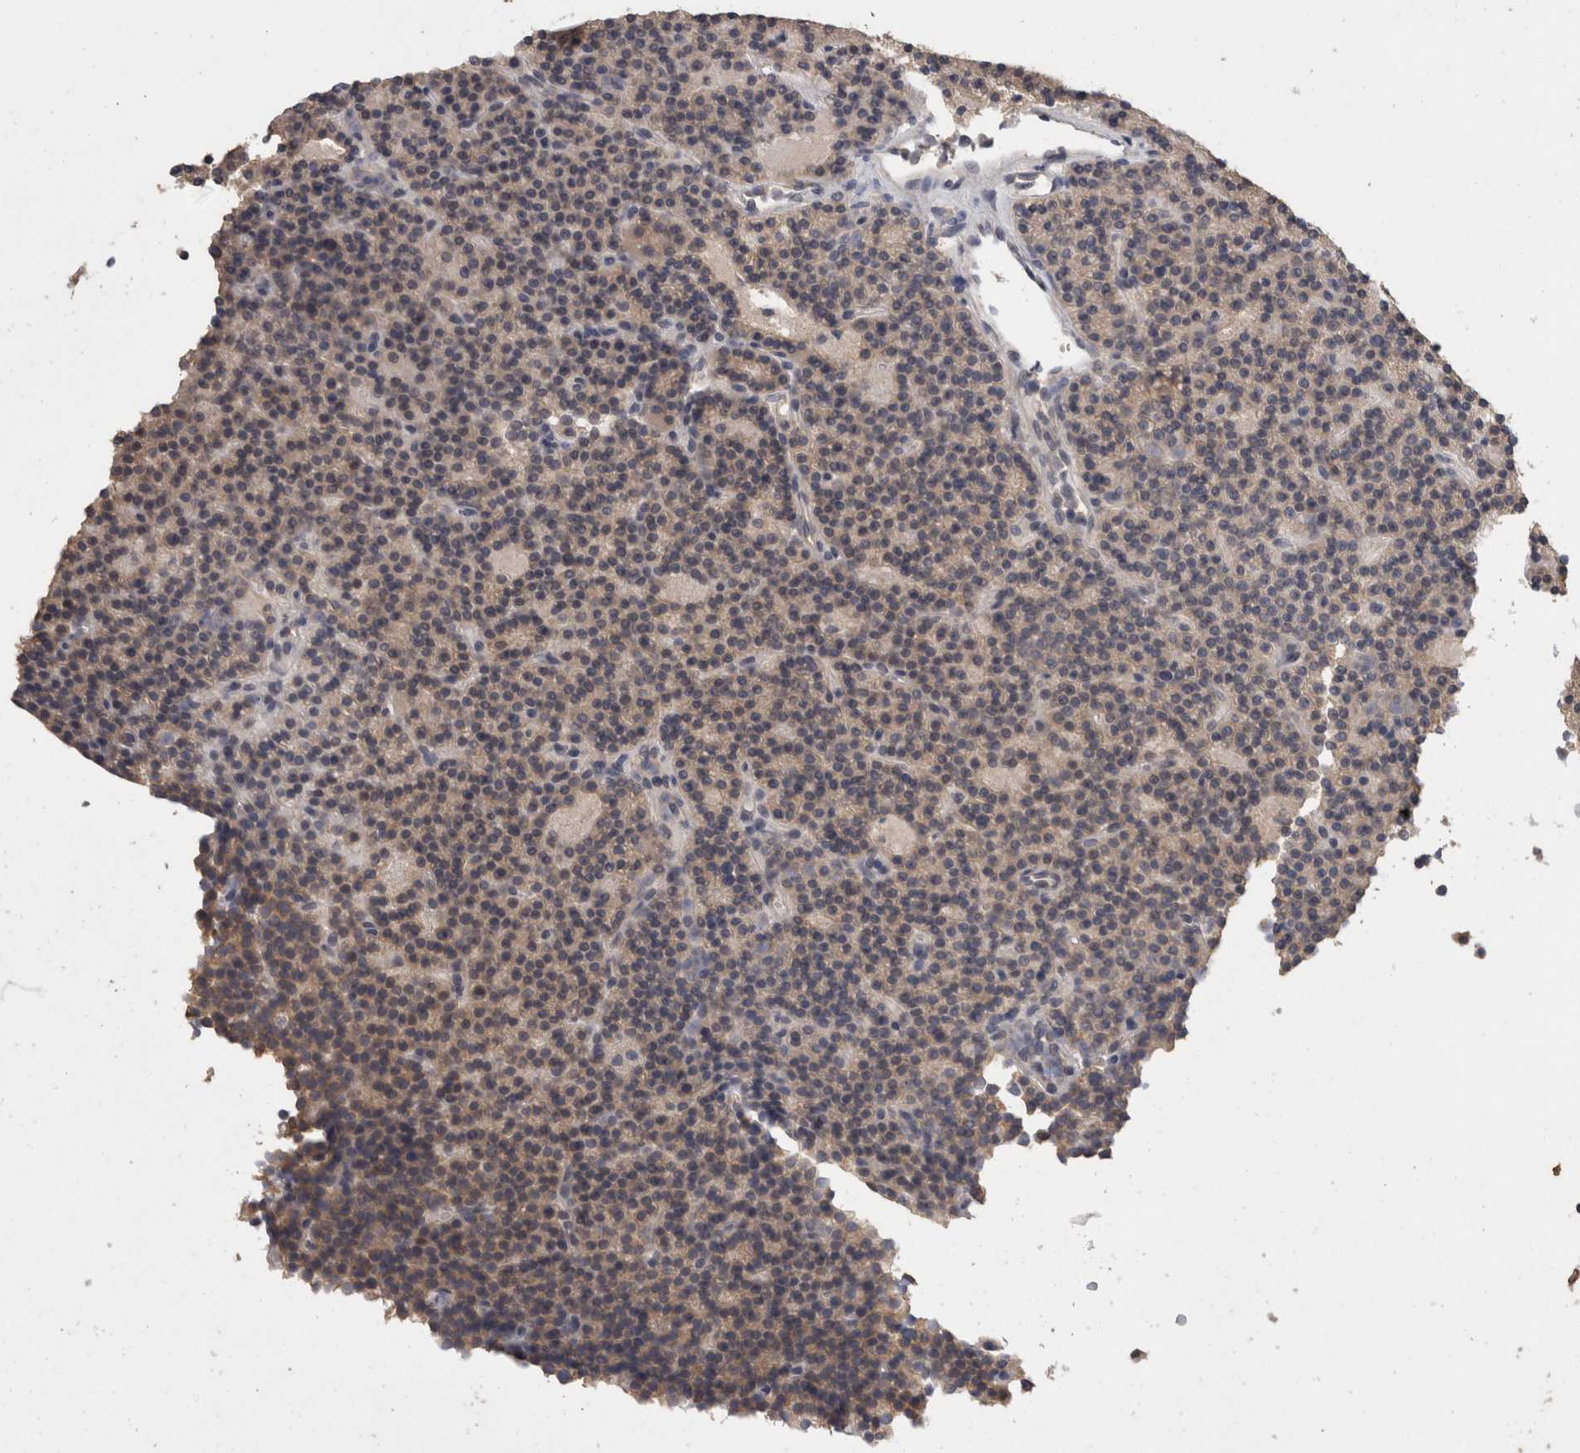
{"staining": {"intensity": "weak", "quantity": ">75%", "location": "cytoplasmic/membranous"}, "tissue": "parathyroid gland", "cell_type": "Glandular cells", "image_type": "normal", "snomed": [{"axis": "morphology", "description": "Normal tissue, NOS"}, {"axis": "topography", "description": "Parathyroid gland"}], "caption": "Immunohistochemical staining of normal human parathyroid gland exhibits >75% levels of weak cytoplasmic/membranous protein expression in about >75% of glandular cells.", "gene": "FHOD3", "patient": {"sex": "male", "age": 75}}